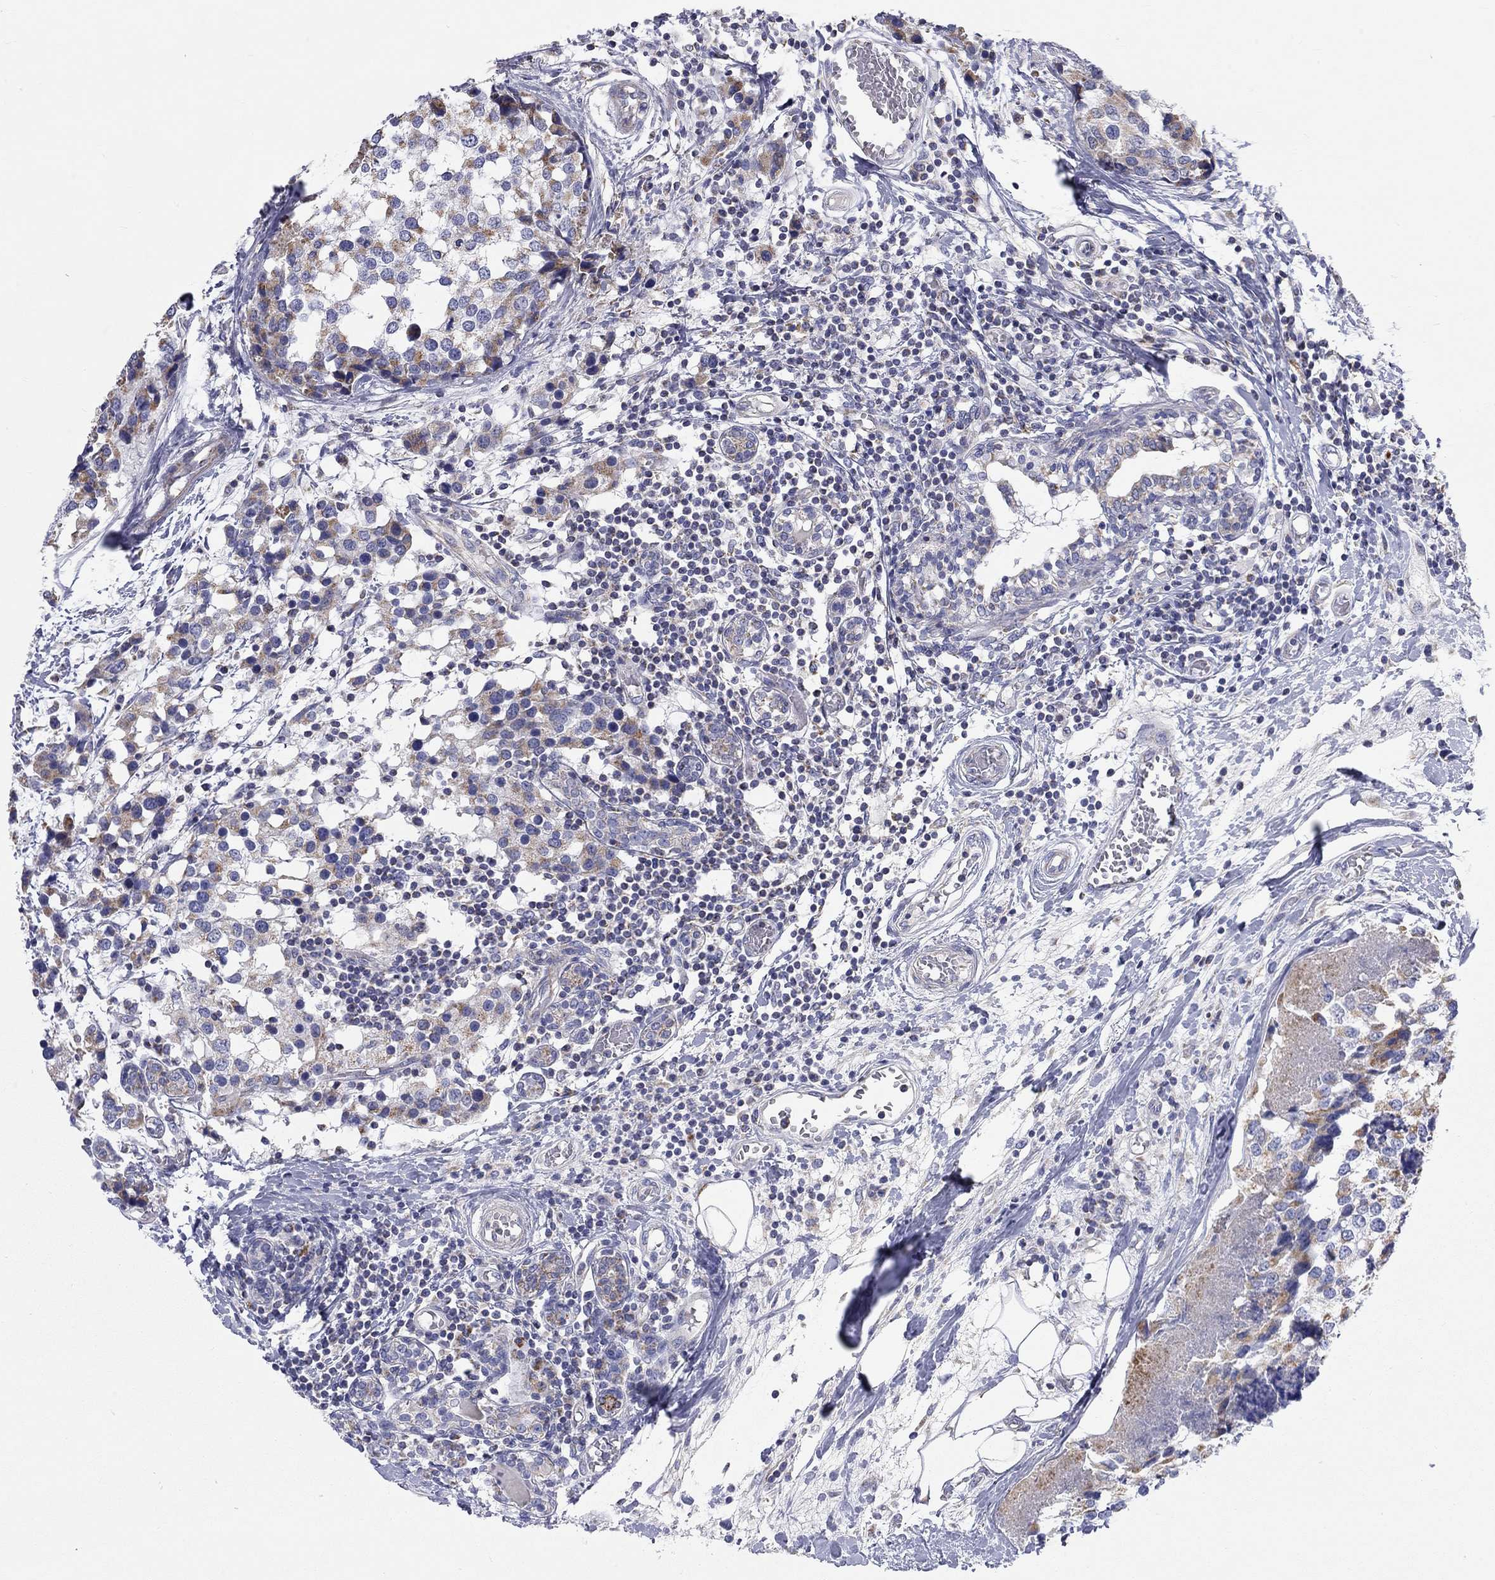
{"staining": {"intensity": "moderate", "quantity": "25%-75%", "location": "cytoplasmic/membranous"}, "tissue": "breast cancer", "cell_type": "Tumor cells", "image_type": "cancer", "snomed": [{"axis": "morphology", "description": "Lobular carcinoma"}, {"axis": "topography", "description": "Breast"}], "caption": "Approximately 25%-75% of tumor cells in human breast lobular carcinoma display moderate cytoplasmic/membranous protein positivity as visualized by brown immunohistochemical staining.", "gene": "RCAN1", "patient": {"sex": "female", "age": 59}}